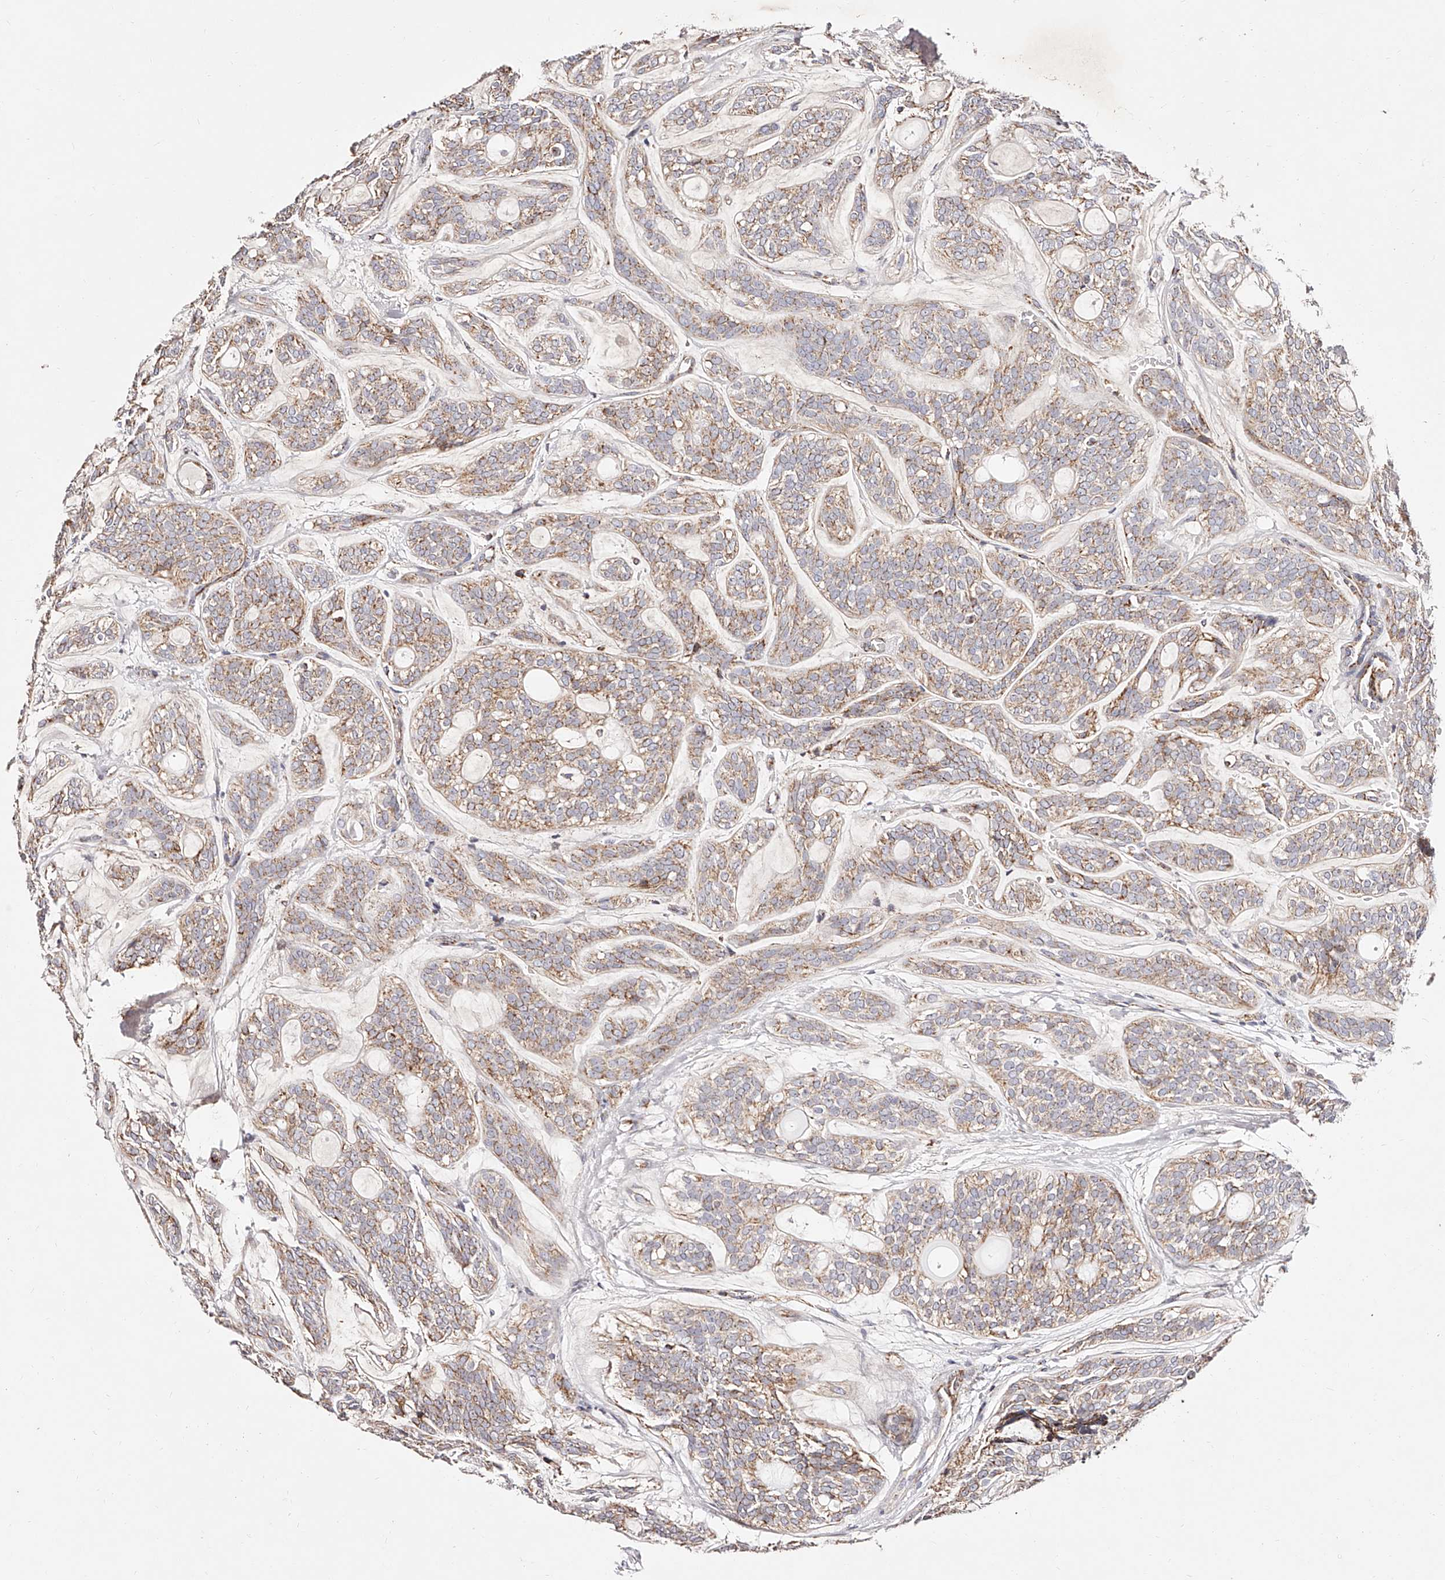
{"staining": {"intensity": "moderate", "quantity": ">75%", "location": "cytoplasmic/membranous"}, "tissue": "head and neck cancer", "cell_type": "Tumor cells", "image_type": "cancer", "snomed": [{"axis": "morphology", "description": "Adenocarcinoma, NOS"}, {"axis": "topography", "description": "Head-Neck"}], "caption": "Tumor cells demonstrate moderate cytoplasmic/membranous expression in approximately >75% of cells in head and neck adenocarcinoma.", "gene": "NDUFV3", "patient": {"sex": "male", "age": 66}}